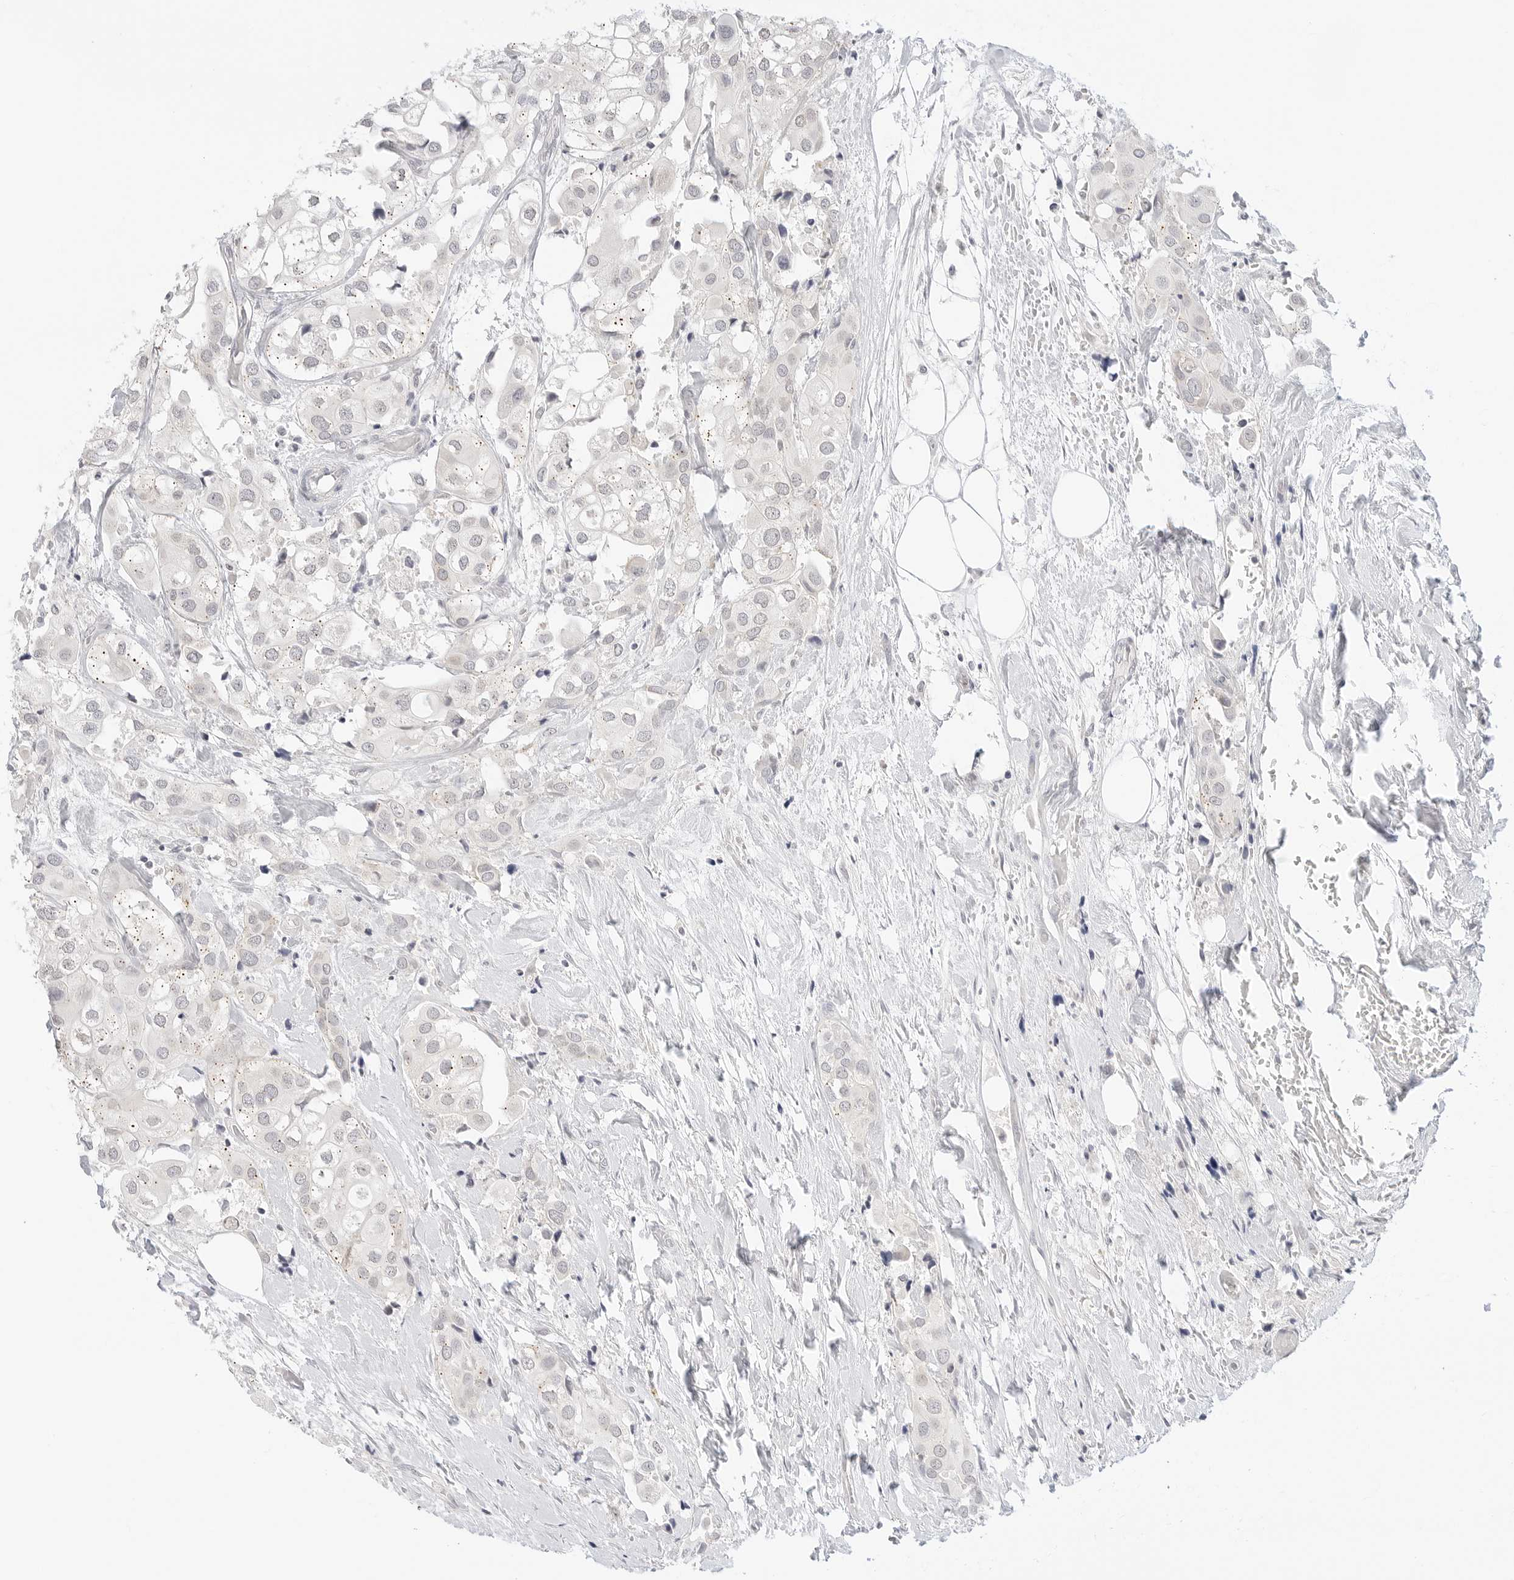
{"staining": {"intensity": "negative", "quantity": "none", "location": "none"}, "tissue": "urothelial cancer", "cell_type": "Tumor cells", "image_type": "cancer", "snomed": [{"axis": "morphology", "description": "Urothelial carcinoma, High grade"}, {"axis": "topography", "description": "Urinary bladder"}], "caption": "Immunohistochemical staining of urothelial cancer reveals no significant staining in tumor cells. Brightfield microscopy of immunohistochemistry stained with DAB (brown) and hematoxylin (blue), captured at high magnification.", "gene": "GNAS", "patient": {"sex": "male", "age": 64}}